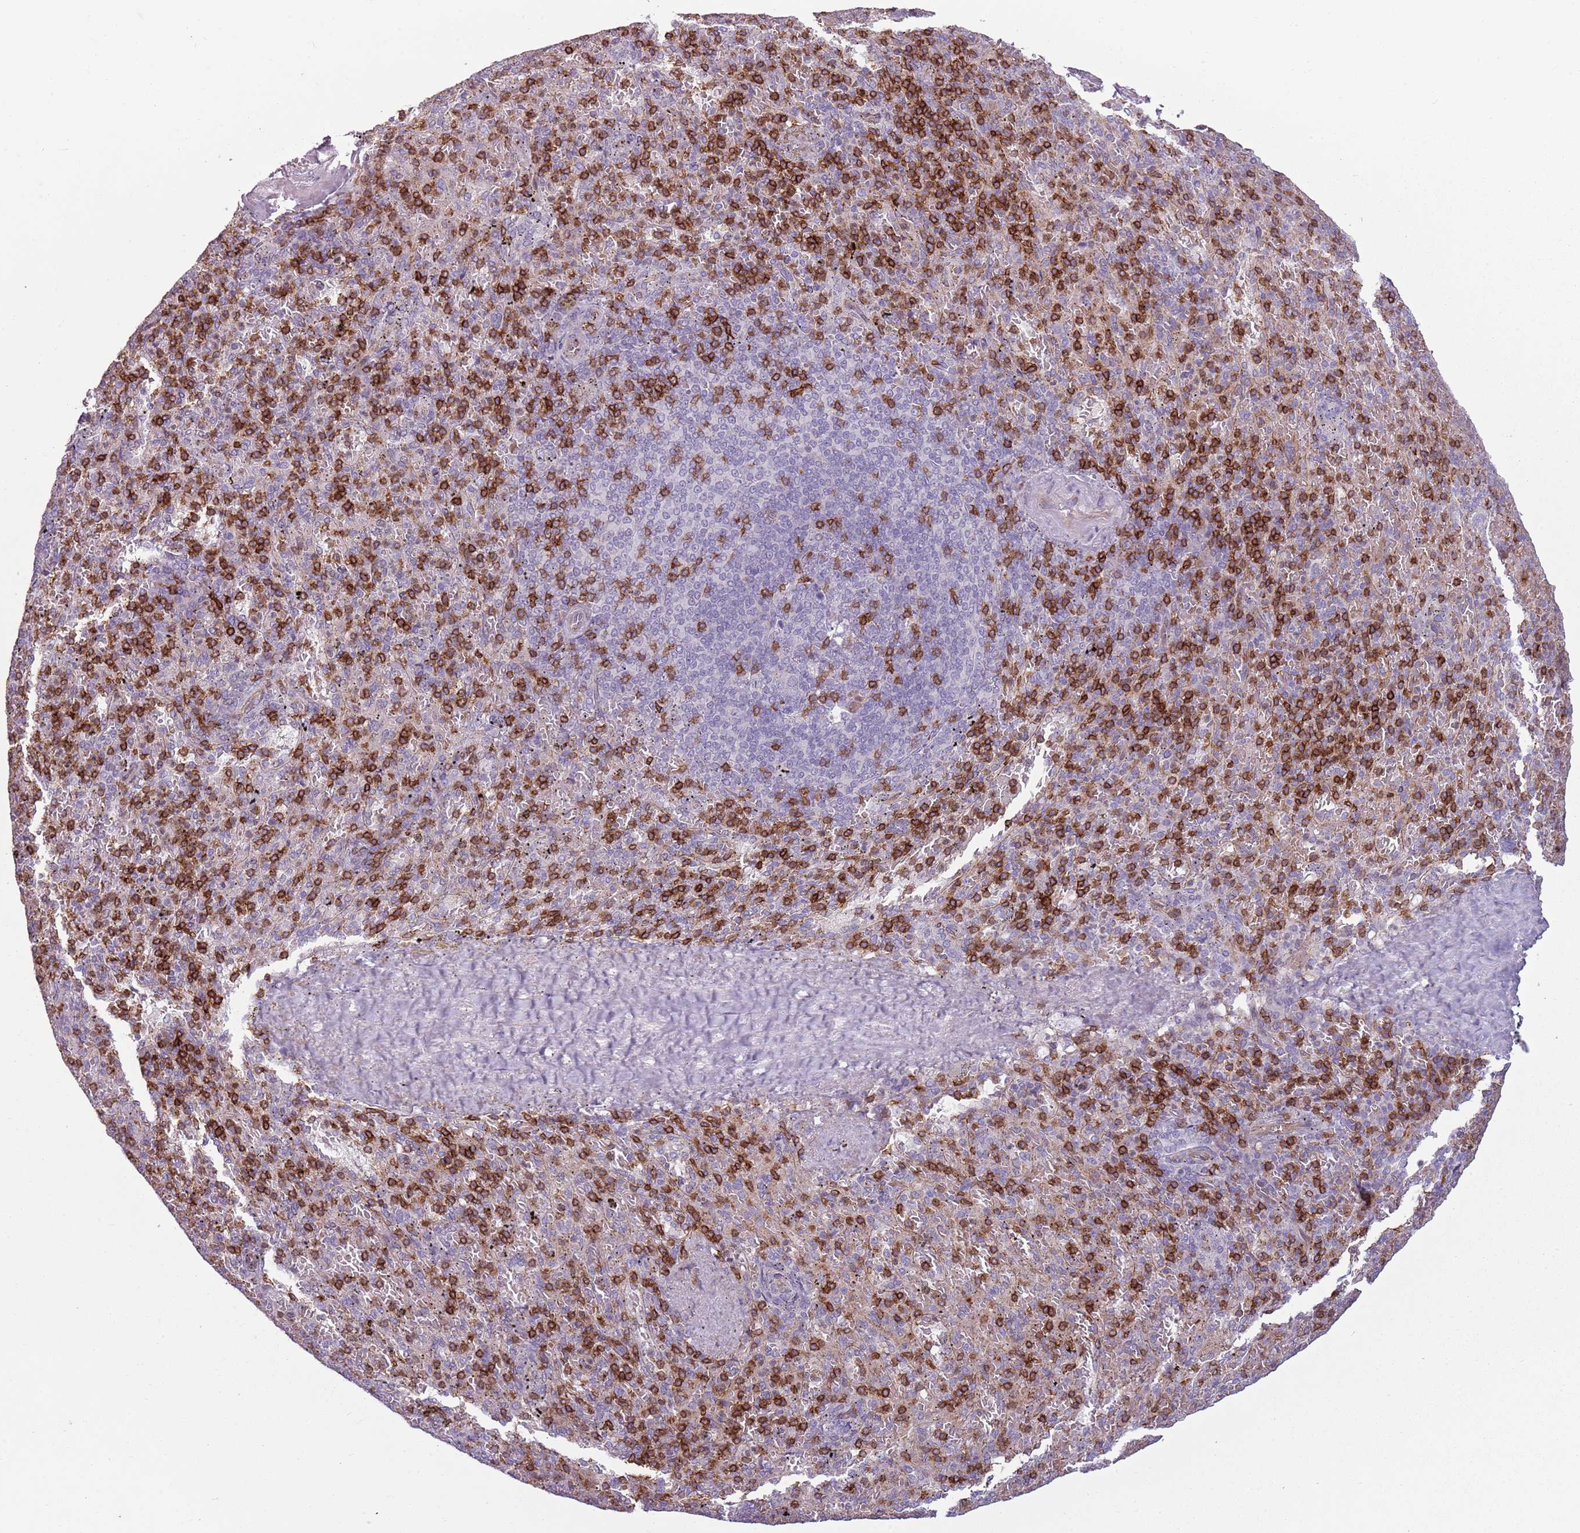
{"staining": {"intensity": "strong", "quantity": "25%-75%", "location": "cytoplasmic/membranous"}, "tissue": "spleen", "cell_type": "Cells in red pulp", "image_type": "normal", "snomed": [{"axis": "morphology", "description": "Normal tissue, NOS"}, {"axis": "topography", "description": "Spleen"}], "caption": "Strong cytoplasmic/membranous expression is identified in approximately 25%-75% of cells in red pulp in benign spleen. The protein of interest is shown in brown color, while the nuclei are stained blue.", "gene": "ZNF583", "patient": {"sex": "male", "age": 82}}